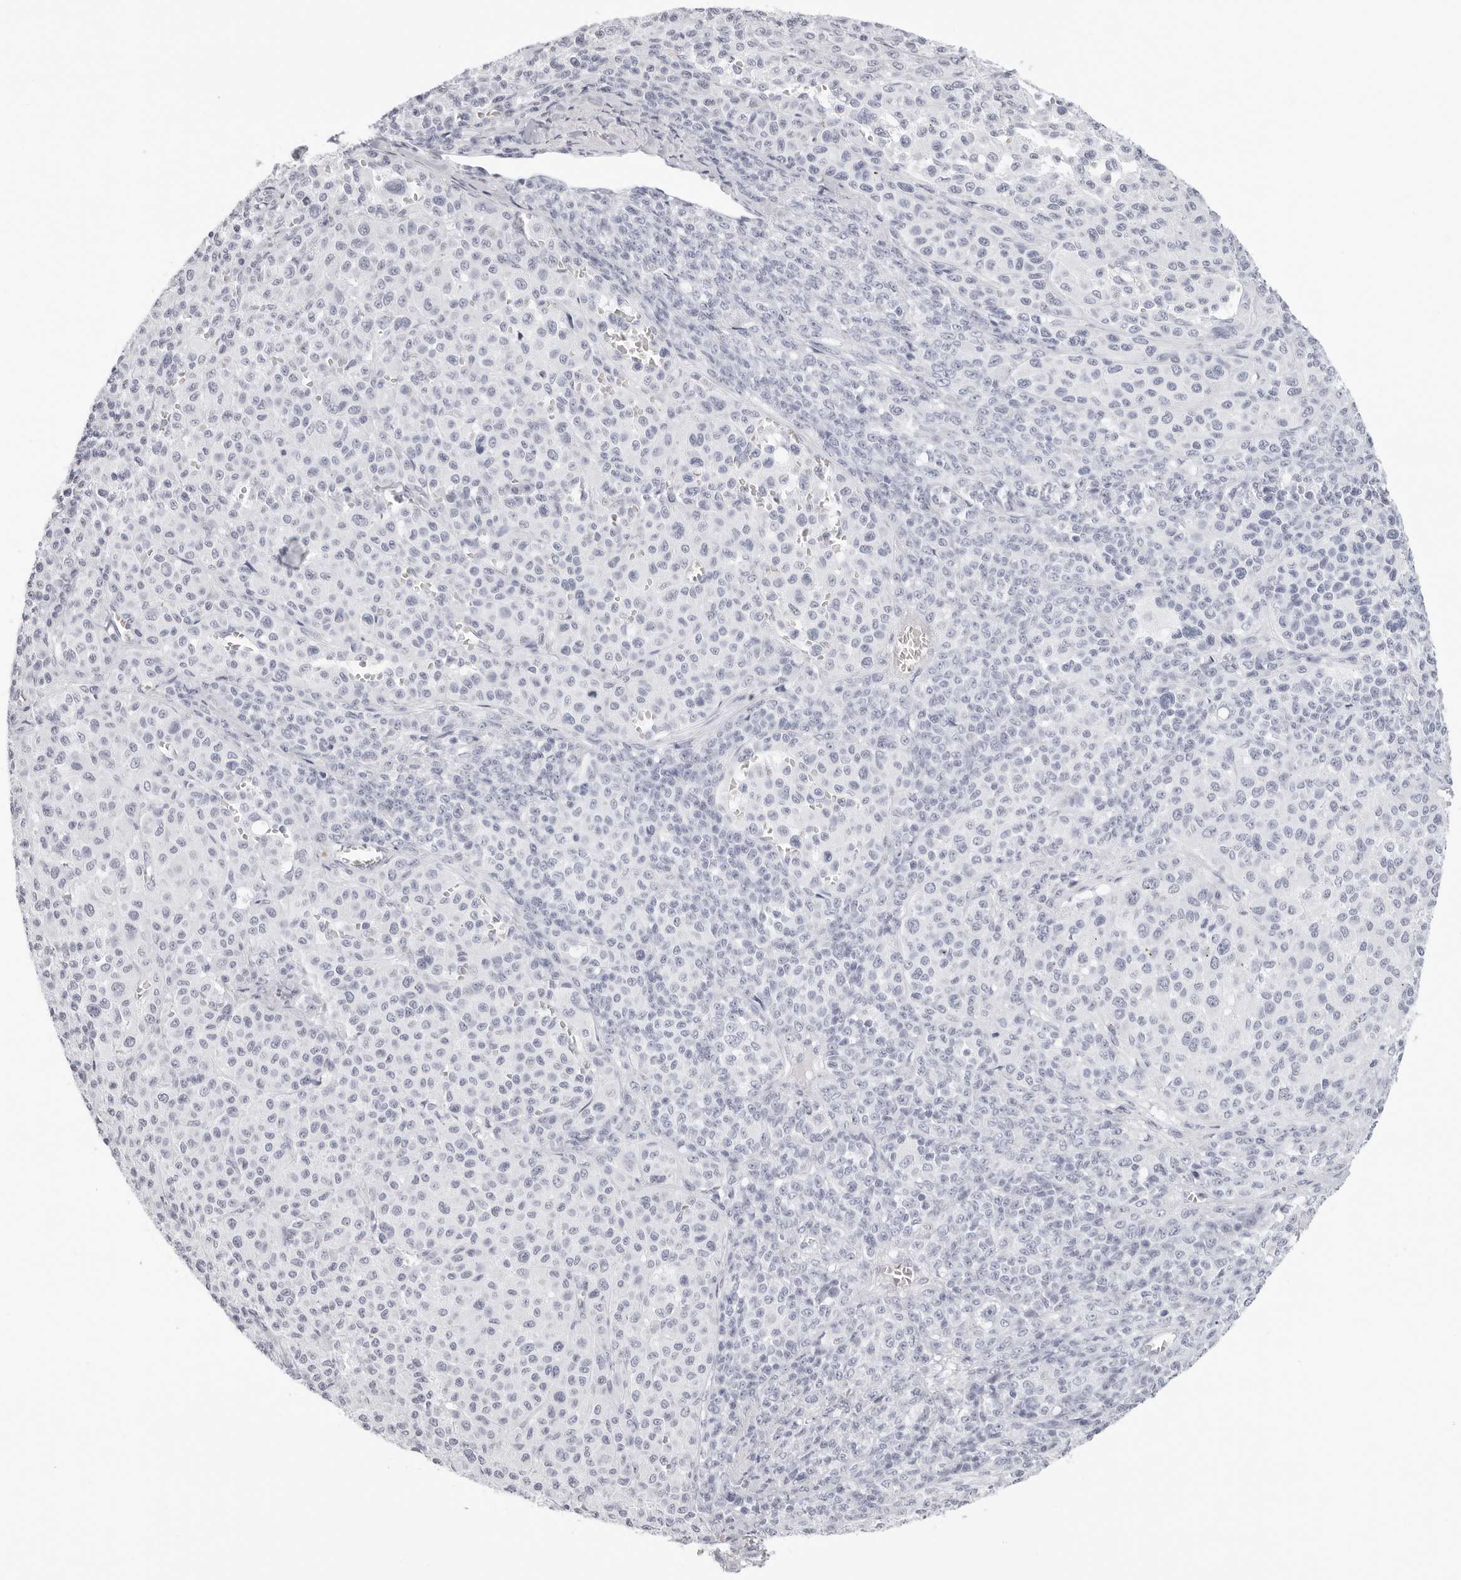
{"staining": {"intensity": "negative", "quantity": "none", "location": "none"}, "tissue": "melanoma", "cell_type": "Tumor cells", "image_type": "cancer", "snomed": [{"axis": "morphology", "description": "Malignant melanoma, Metastatic site"}, {"axis": "topography", "description": "Skin"}], "caption": "The photomicrograph shows no significant expression in tumor cells of malignant melanoma (metastatic site).", "gene": "AGMAT", "patient": {"sex": "female", "age": 74}}